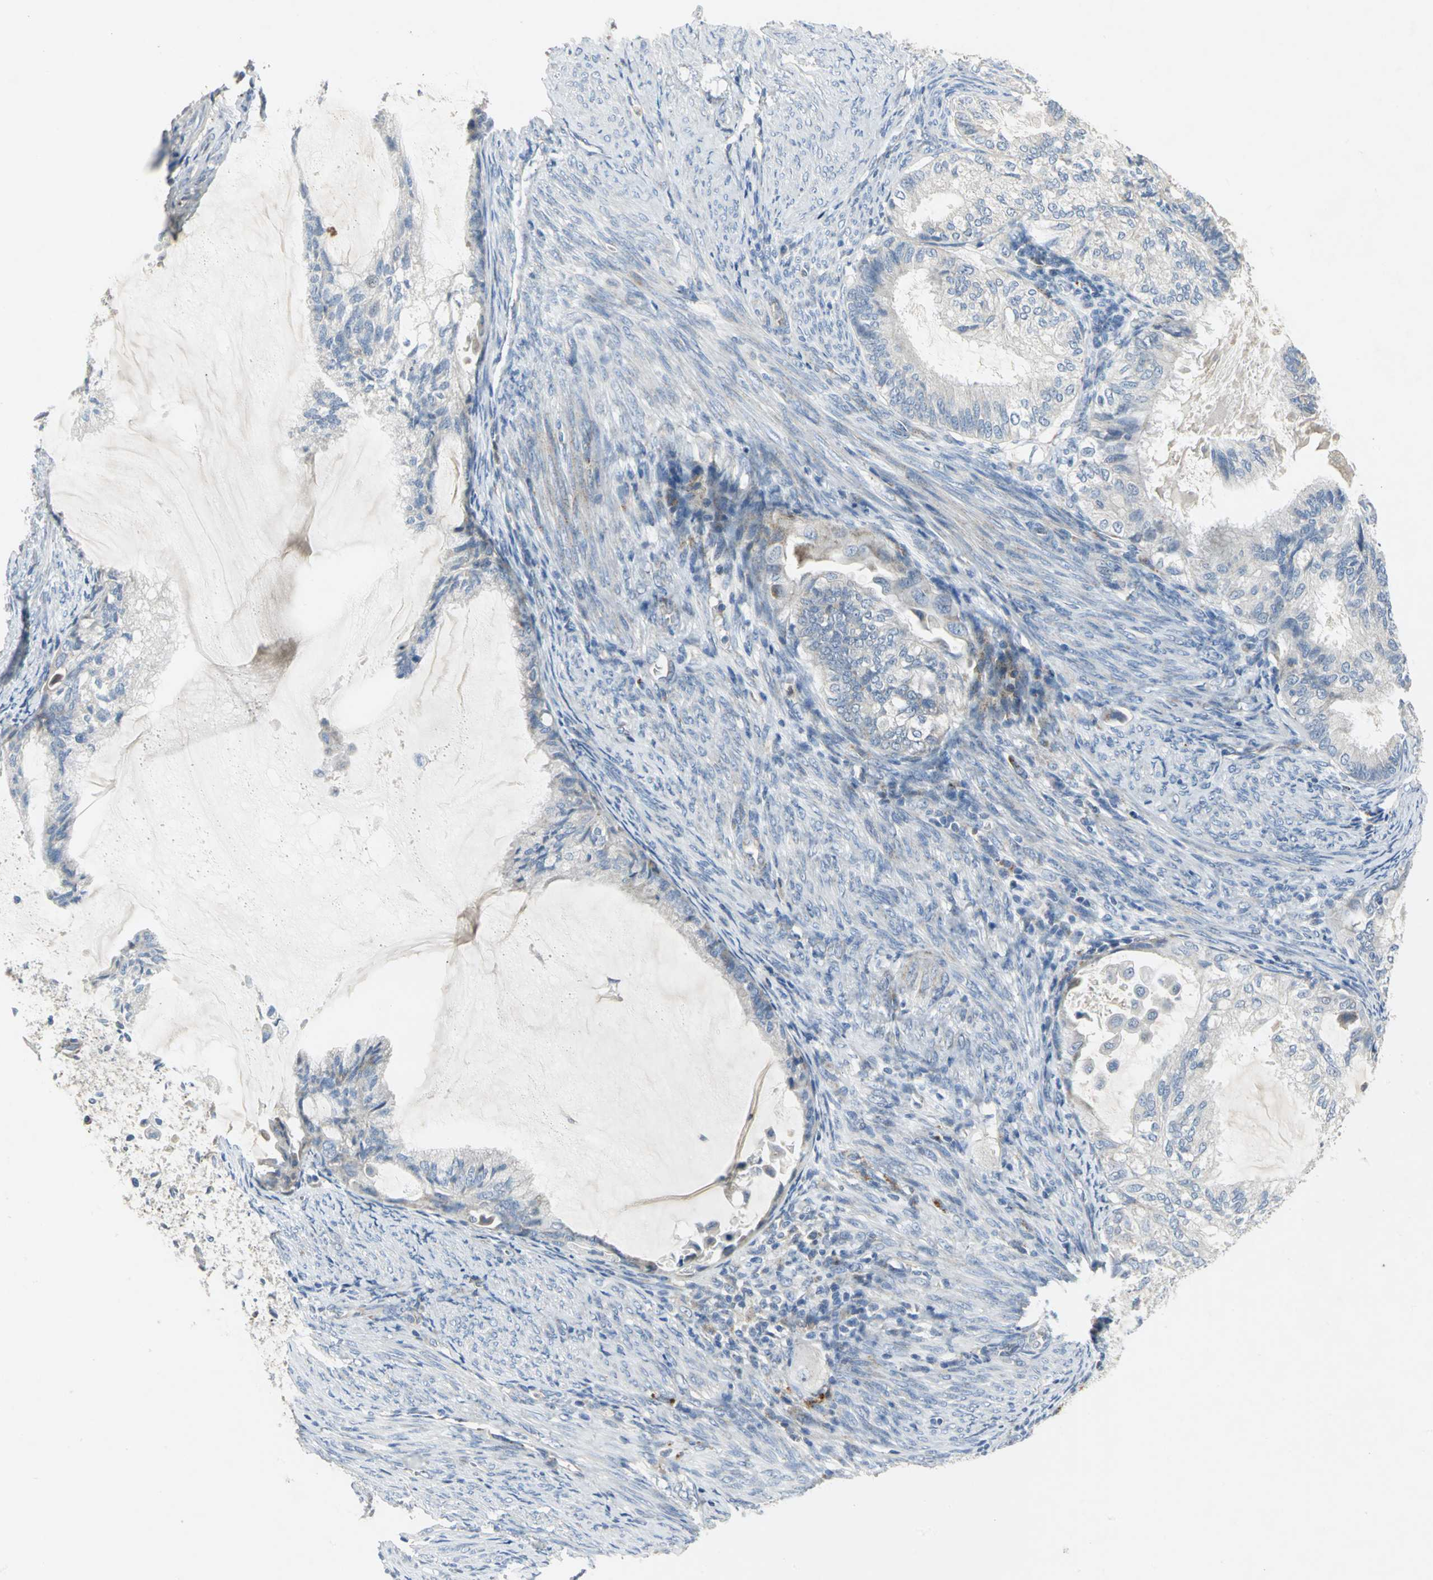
{"staining": {"intensity": "negative", "quantity": "none", "location": "none"}, "tissue": "cervical cancer", "cell_type": "Tumor cells", "image_type": "cancer", "snomed": [{"axis": "morphology", "description": "Normal tissue, NOS"}, {"axis": "morphology", "description": "Adenocarcinoma, NOS"}, {"axis": "topography", "description": "Cervix"}, {"axis": "topography", "description": "Endometrium"}], "caption": "Micrograph shows no protein expression in tumor cells of cervical cancer (adenocarcinoma) tissue.", "gene": "SPPL2B", "patient": {"sex": "female", "age": 86}}